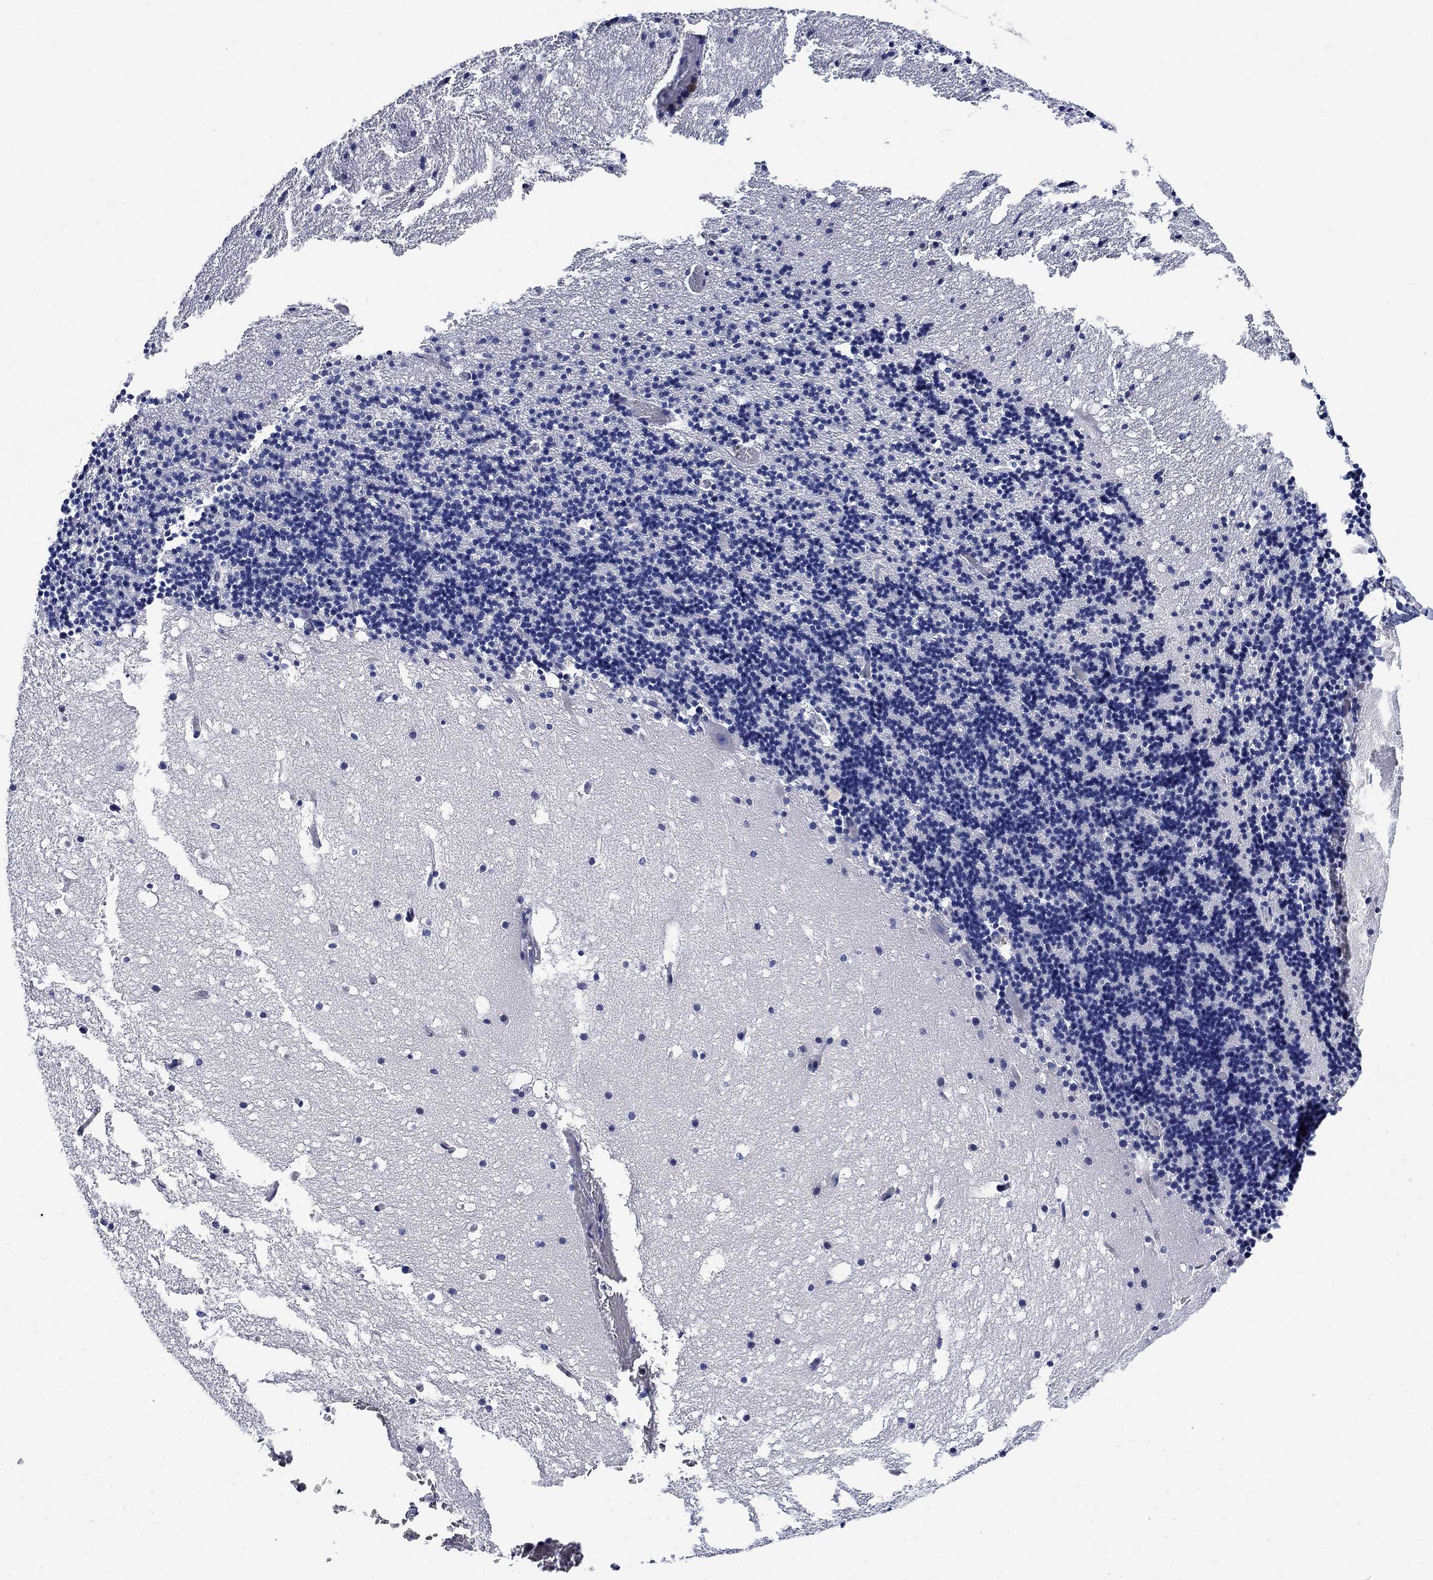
{"staining": {"intensity": "negative", "quantity": "none", "location": "none"}, "tissue": "cerebellum", "cell_type": "Cells in granular layer", "image_type": "normal", "snomed": [{"axis": "morphology", "description": "Normal tissue, NOS"}, {"axis": "topography", "description": "Cerebellum"}], "caption": "Immunohistochemistry micrograph of benign cerebellum: human cerebellum stained with DAB demonstrates no significant protein expression in cells in granular layer.", "gene": "DLK1", "patient": {"sex": "male", "age": 37}}